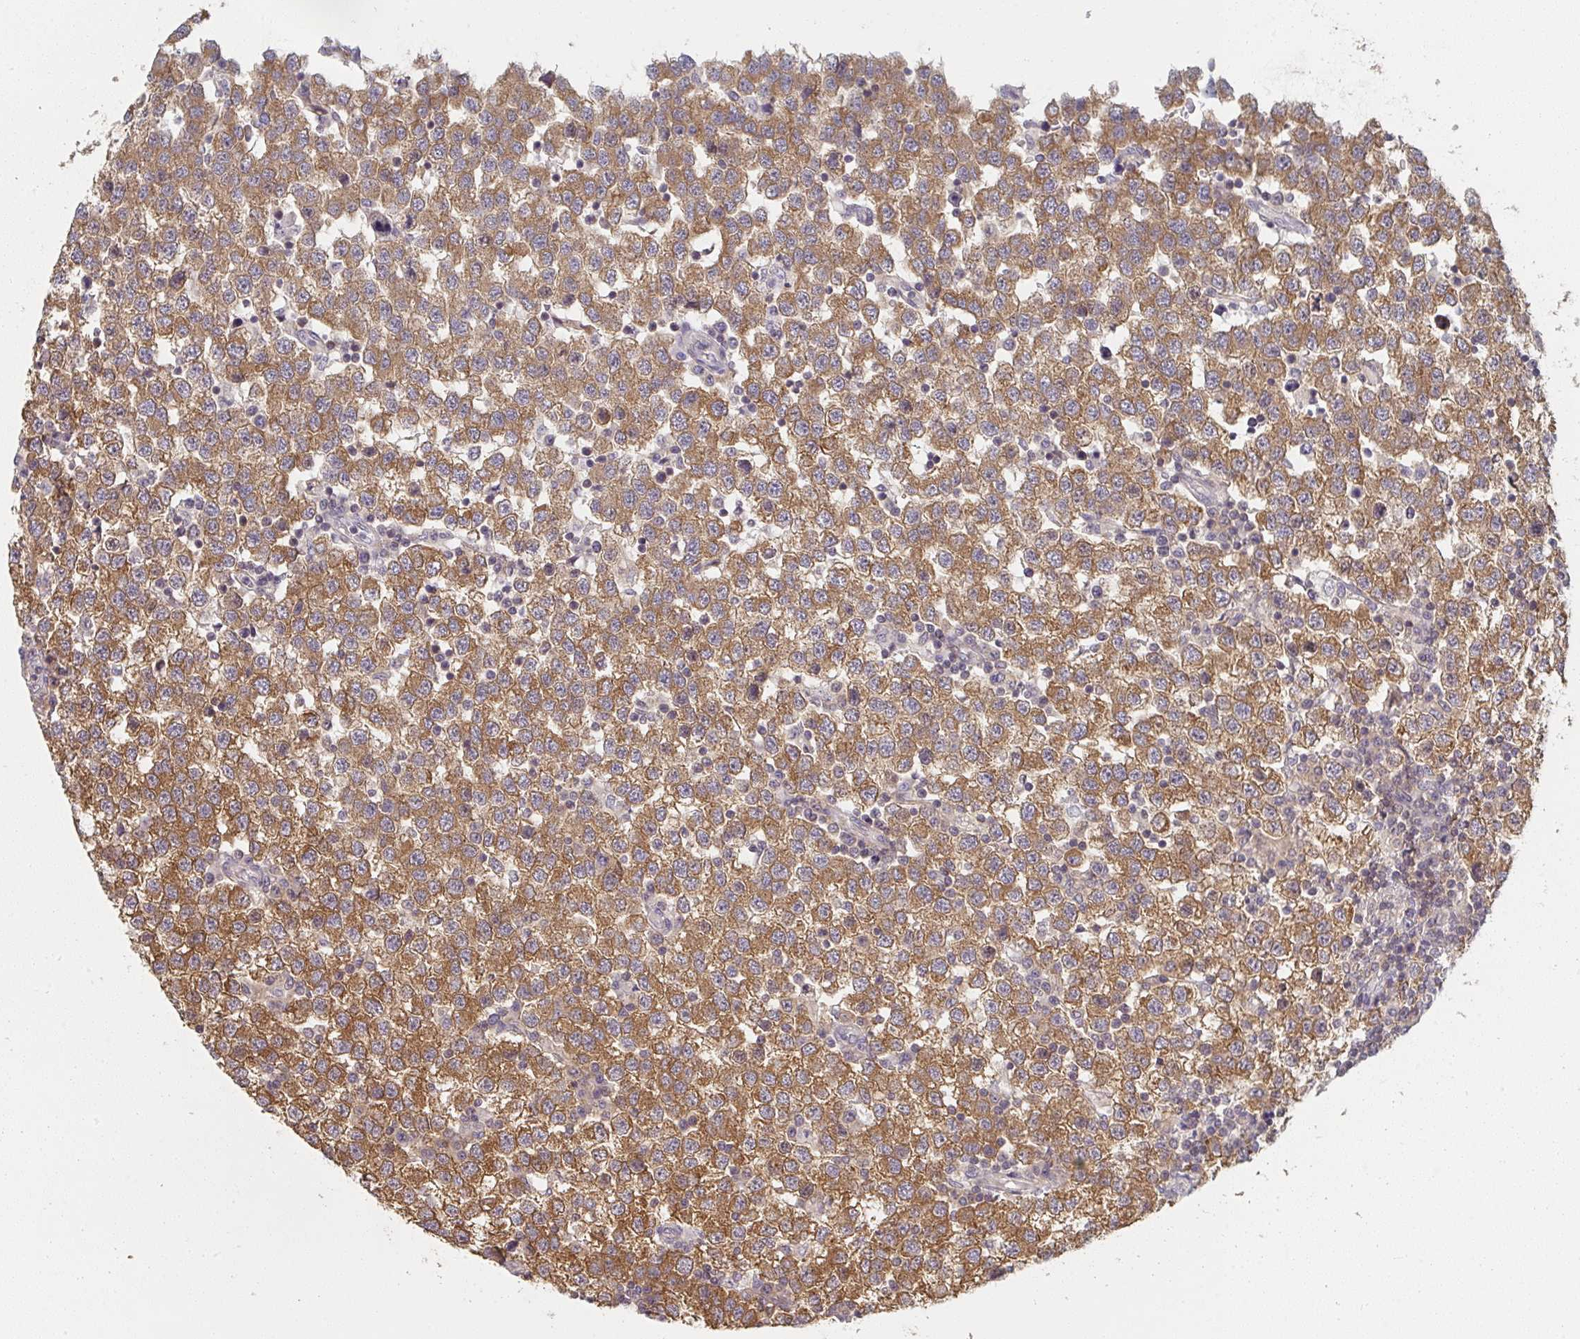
{"staining": {"intensity": "moderate", "quantity": ">75%", "location": "cytoplasmic/membranous"}, "tissue": "testis cancer", "cell_type": "Tumor cells", "image_type": "cancer", "snomed": [{"axis": "morphology", "description": "Seminoma, NOS"}, {"axis": "topography", "description": "Testis"}], "caption": "An immunohistochemistry photomicrograph of neoplastic tissue is shown. Protein staining in brown shows moderate cytoplasmic/membranous positivity in seminoma (testis) within tumor cells. (DAB IHC, brown staining for protein, blue staining for nuclei).", "gene": "RANGRF", "patient": {"sex": "male", "age": 34}}